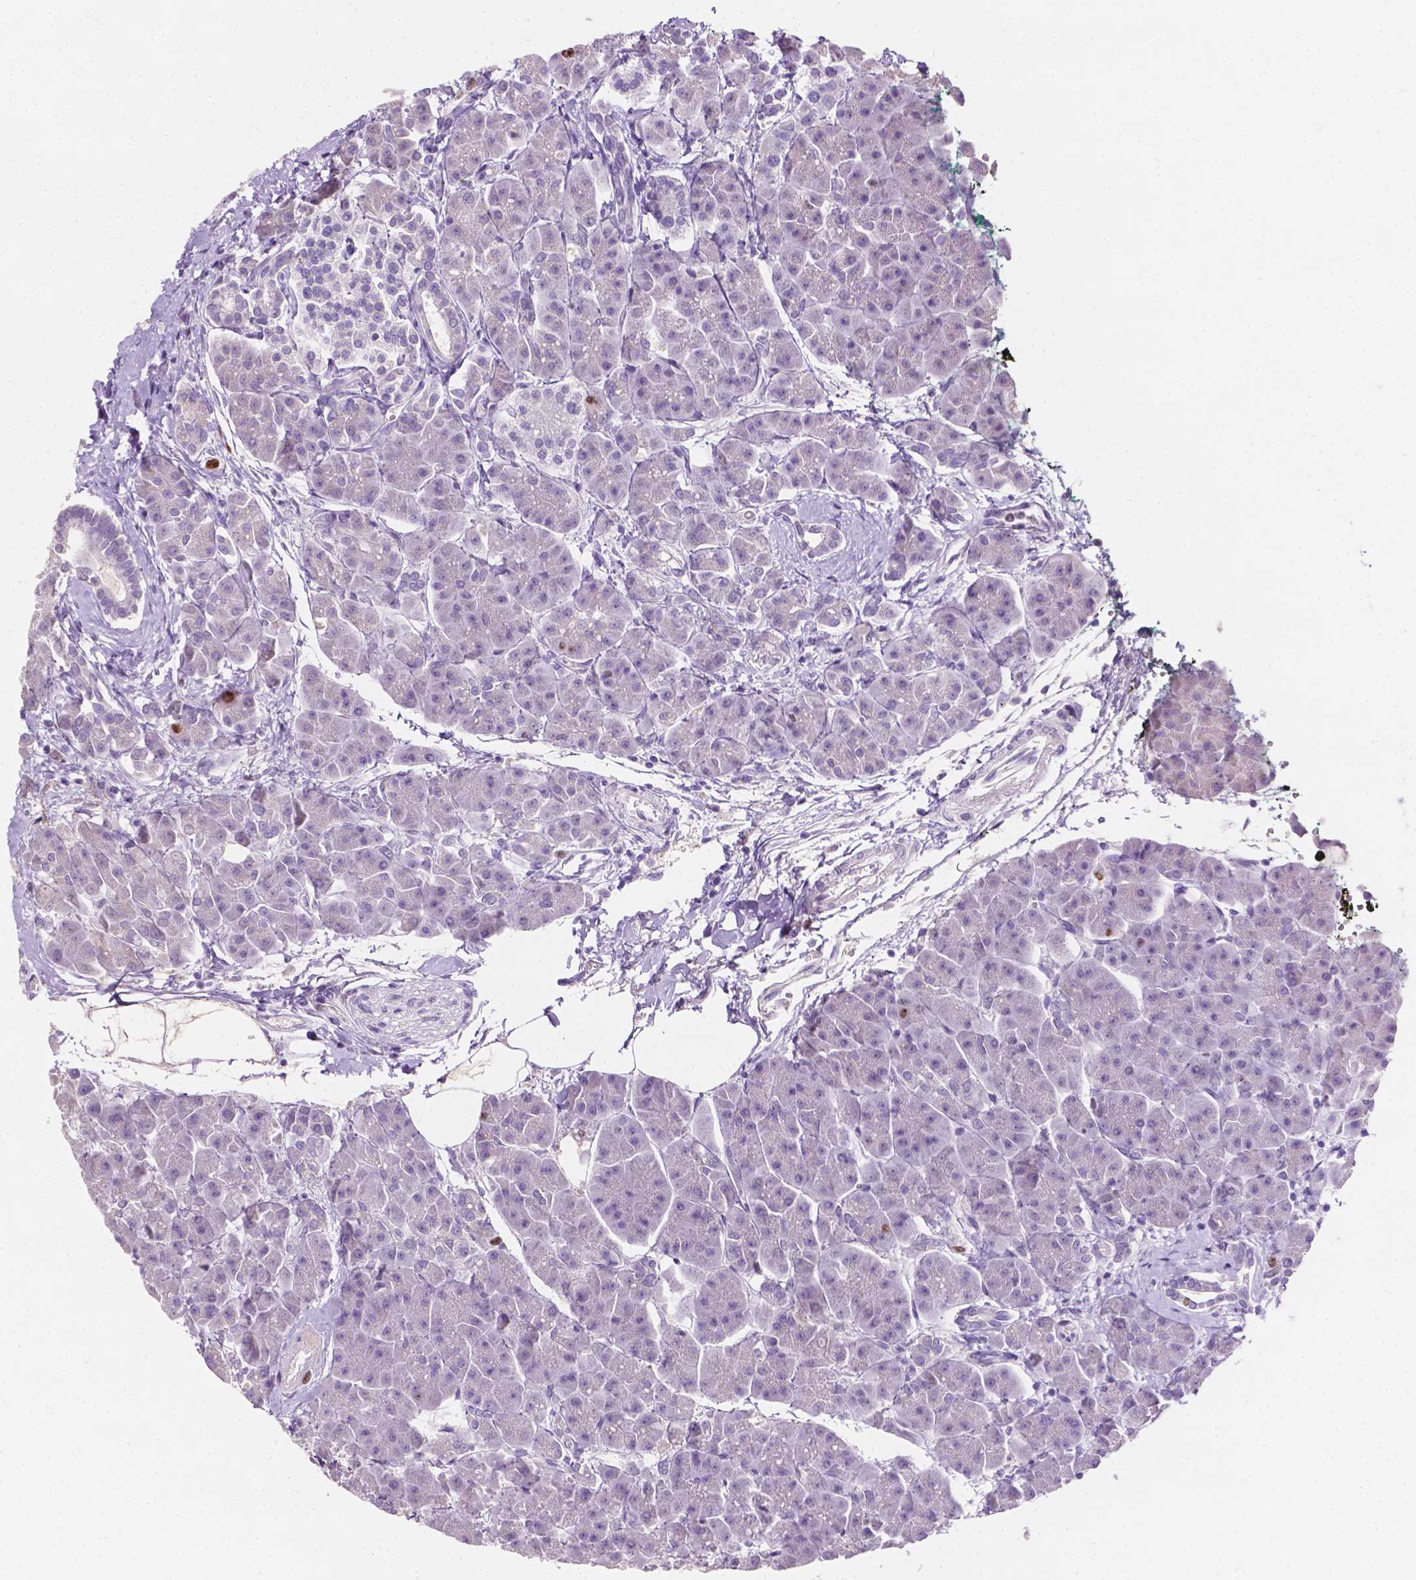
{"staining": {"intensity": "moderate", "quantity": "<25%", "location": "nuclear"}, "tissue": "pancreas", "cell_type": "Exocrine glandular cells", "image_type": "normal", "snomed": [{"axis": "morphology", "description": "Normal tissue, NOS"}, {"axis": "topography", "description": "Adipose tissue"}, {"axis": "topography", "description": "Pancreas"}, {"axis": "topography", "description": "Peripheral nerve tissue"}], "caption": "Immunohistochemistry (IHC) micrograph of unremarkable pancreas: human pancreas stained using immunohistochemistry (IHC) exhibits low levels of moderate protein expression localized specifically in the nuclear of exocrine glandular cells, appearing as a nuclear brown color.", "gene": "SIAH2", "patient": {"sex": "female", "age": 58}}